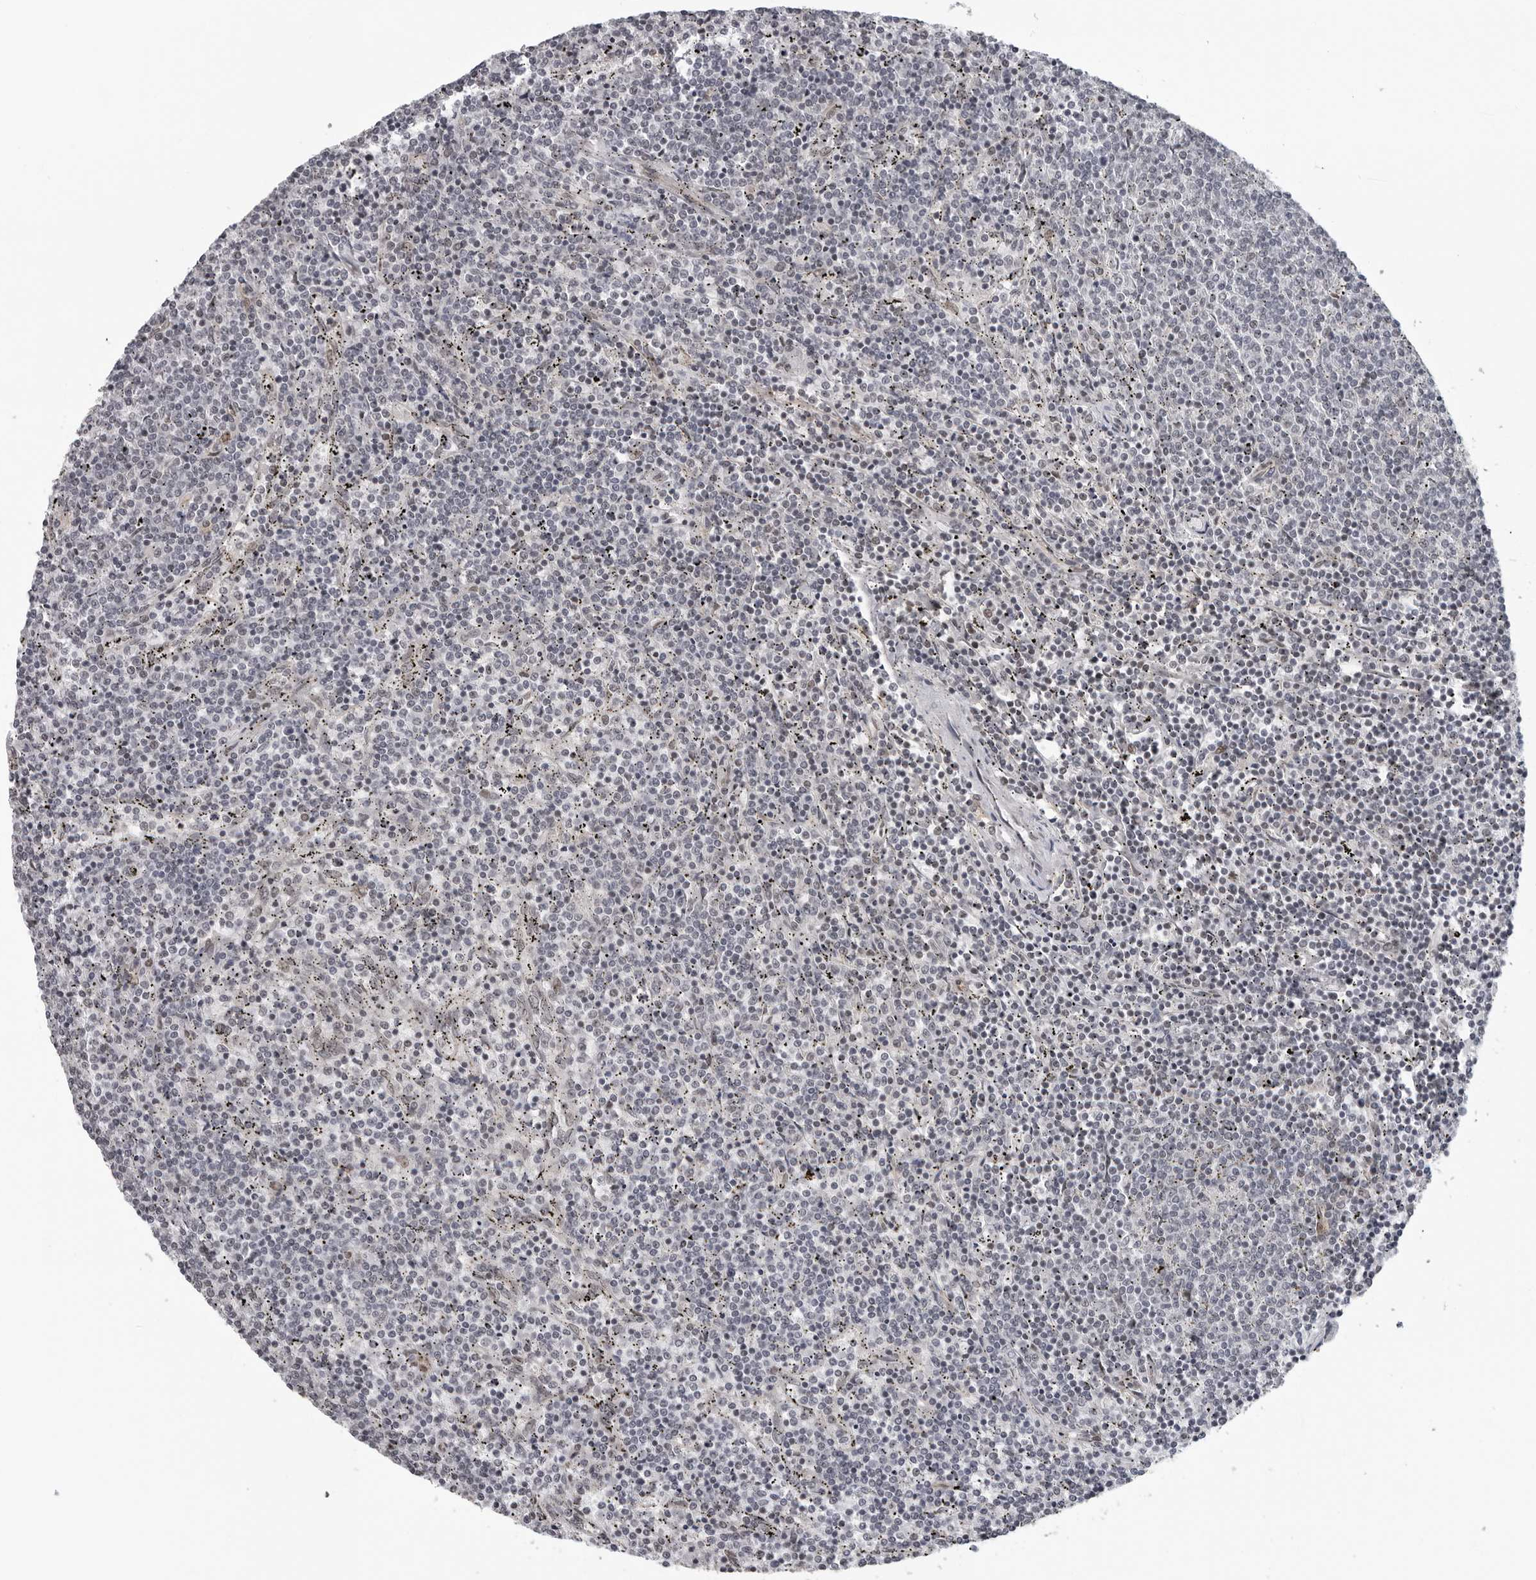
{"staining": {"intensity": "negative", "quantity": "none", "location": "none"}, "tissue": "lymphoma", "cell_type": "Tumor cells", "image_type": "cancer", "snomed": [{"axis": "morphology", "description": "Malignant lymphoma, non-Hodgkin's type, Low grade"}, {"axis": "topography", "description": "Spleen"}], "caption": "Immunohistochemistry (IHC) micrograph of neoplastic tissue: human malignant lymphoma, non-Hodgkin's type (low-grade) stained with DAB (3,3'-diaminobenzidine) exhibits no significant protein expression in tumor cells. (DAB (3,3'-diaminobenzidine) immunohistochemistry, high magnification).", "gene": "MAF", "patient": {"sex": "female", "age": 50}}